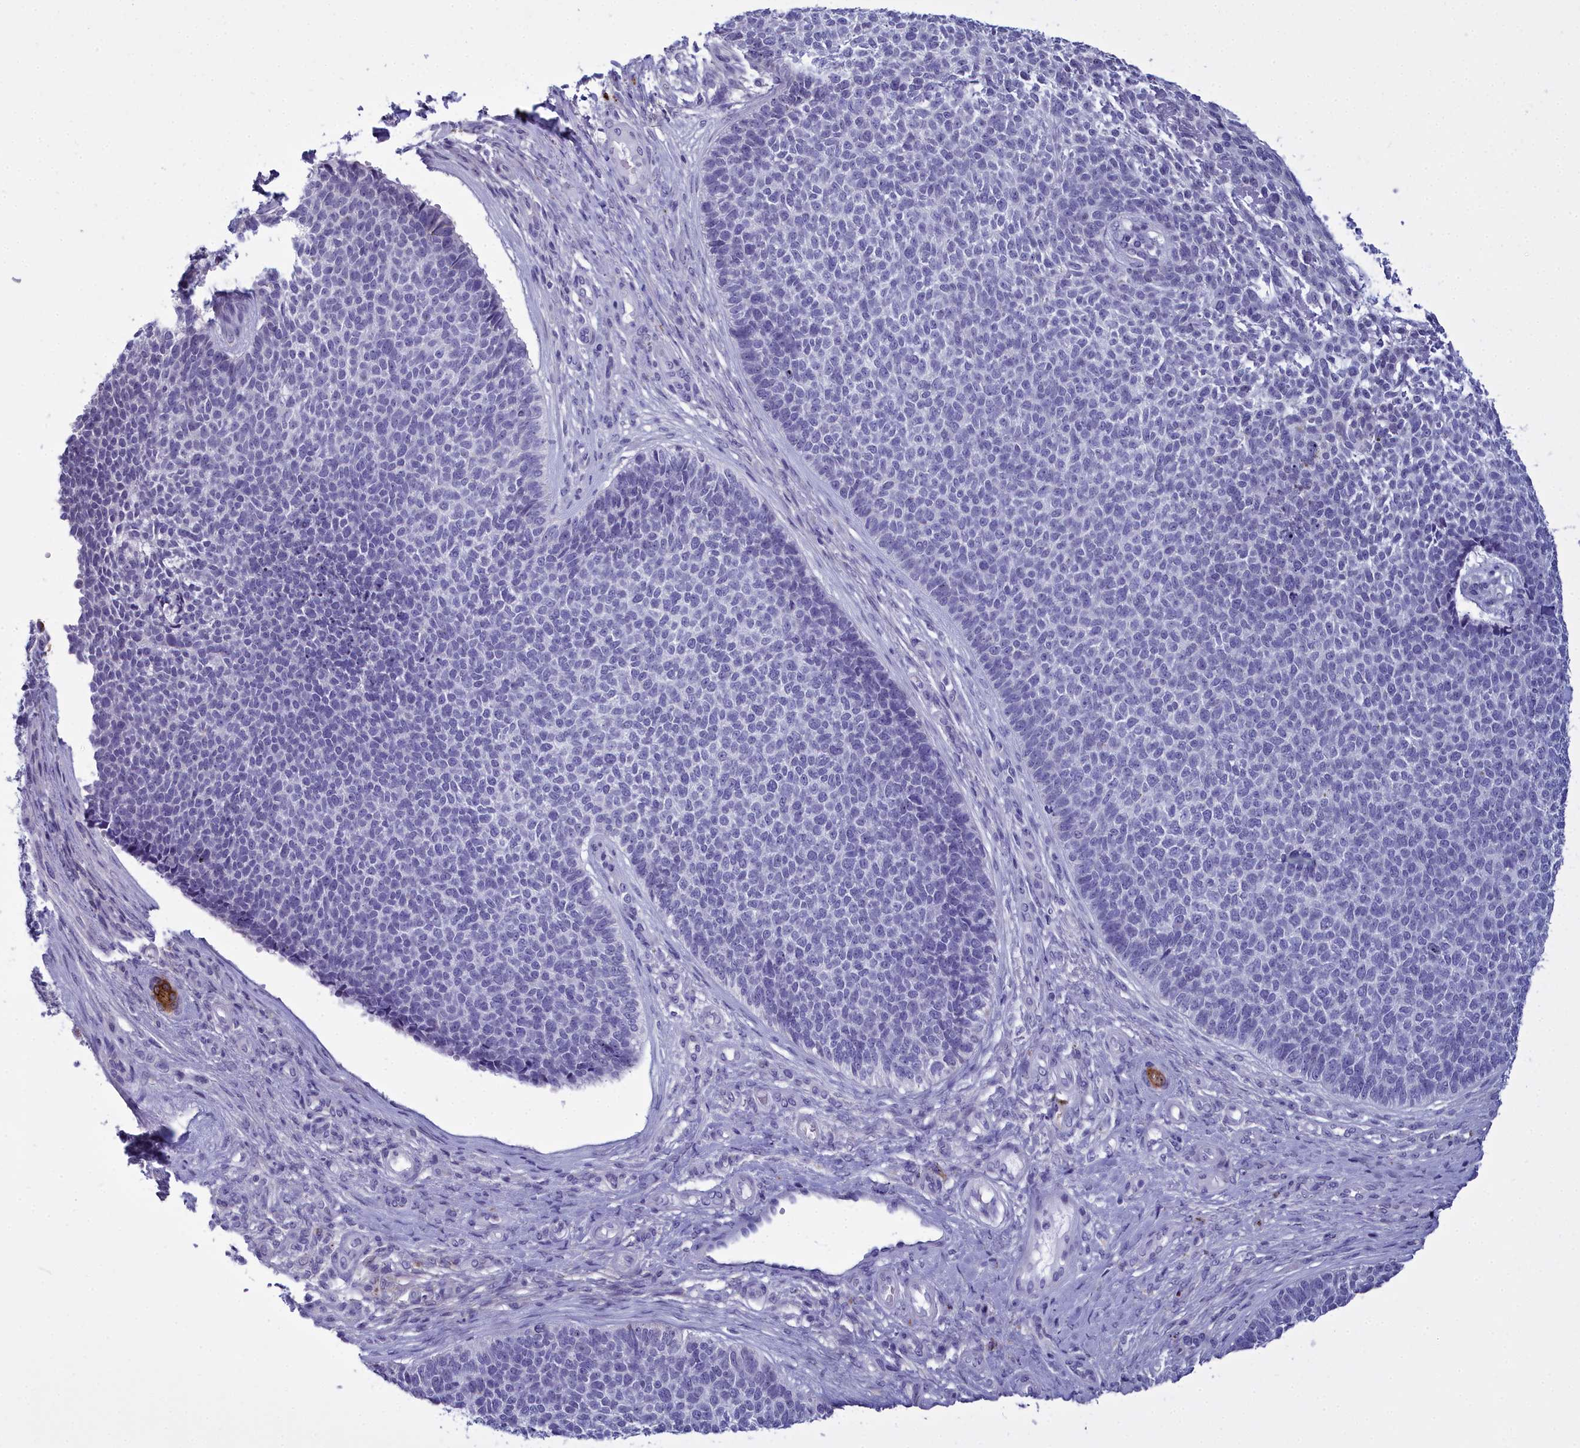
{"staining": {"intensity": "negative", "quantity": "none", "location": "none"}, "tissue": "skin cancer", "cell_type": "Tumor cells", "image_type": "cancer", "snomed": [{"axis": "morphology", "description": "Basal cell carcinoma"}, {"axis": "topography", "description": "Skin"}], "caption": "DAB immunohistochemical staining of skin basal cell carcinoma displays no significant expression in tumor cells.", "gene": "MAP6", "patient": {"sex": "female", "age": 84}}